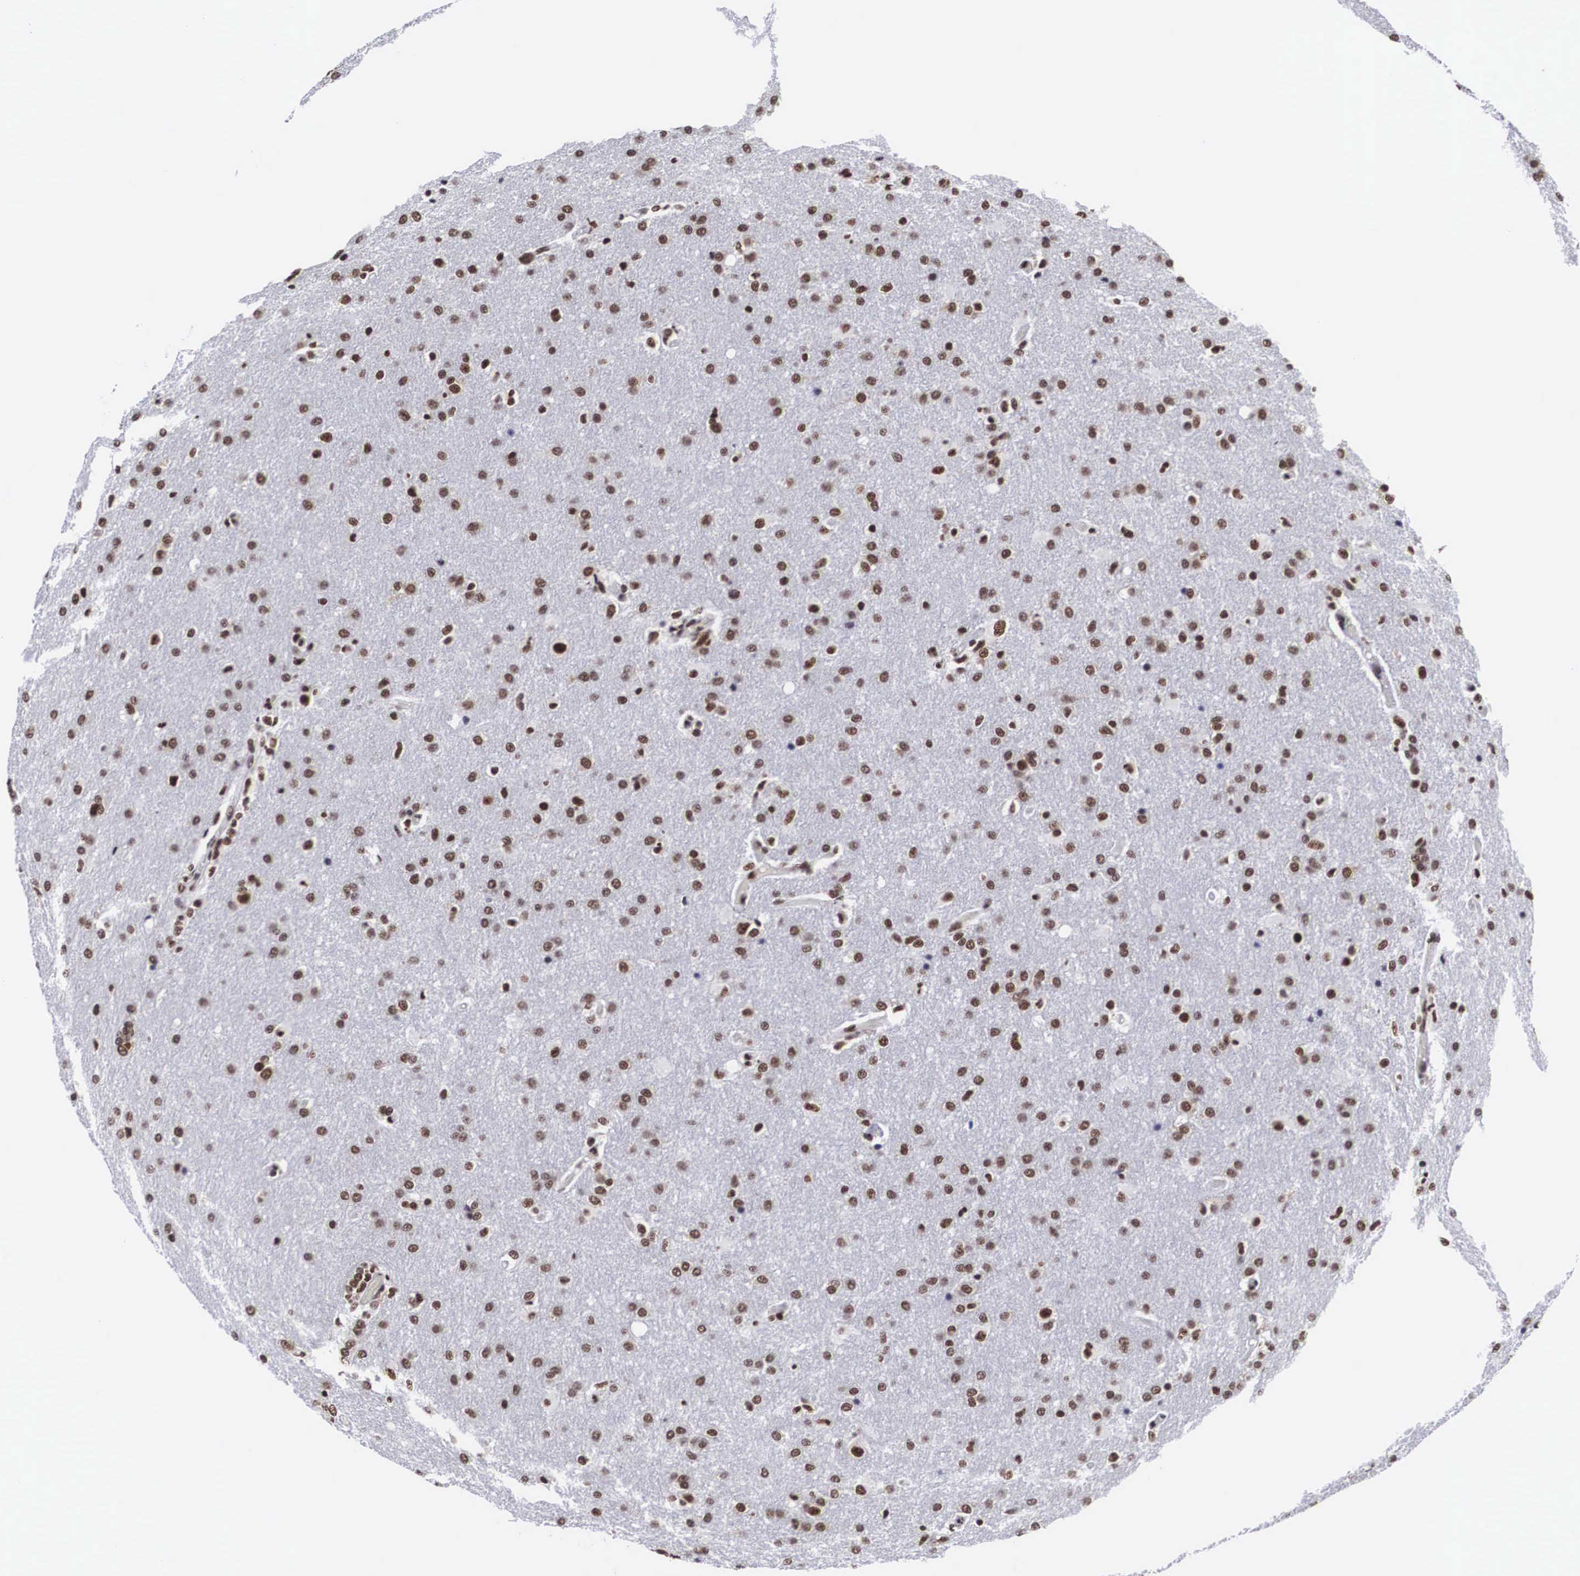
{"staining": {"intensity": "weak", "quantity": ">75%", "location": "nuclear"}, "tissue": "glioma", "cell_type": "Tumor cells", "image_type": "cancer", "snomed": [{"axis": "morphology", "description": "Glioma, malignant, High grade"}, {"axis": "topography", "description": "Brain"}], "caption": "DAB immunohistochemical staining of human glioma displays weak nuclear protein expression in approximately >75% of tumor cells.", "gene": "ACIN1", "patient": {"sex": "male", "age": 68}}